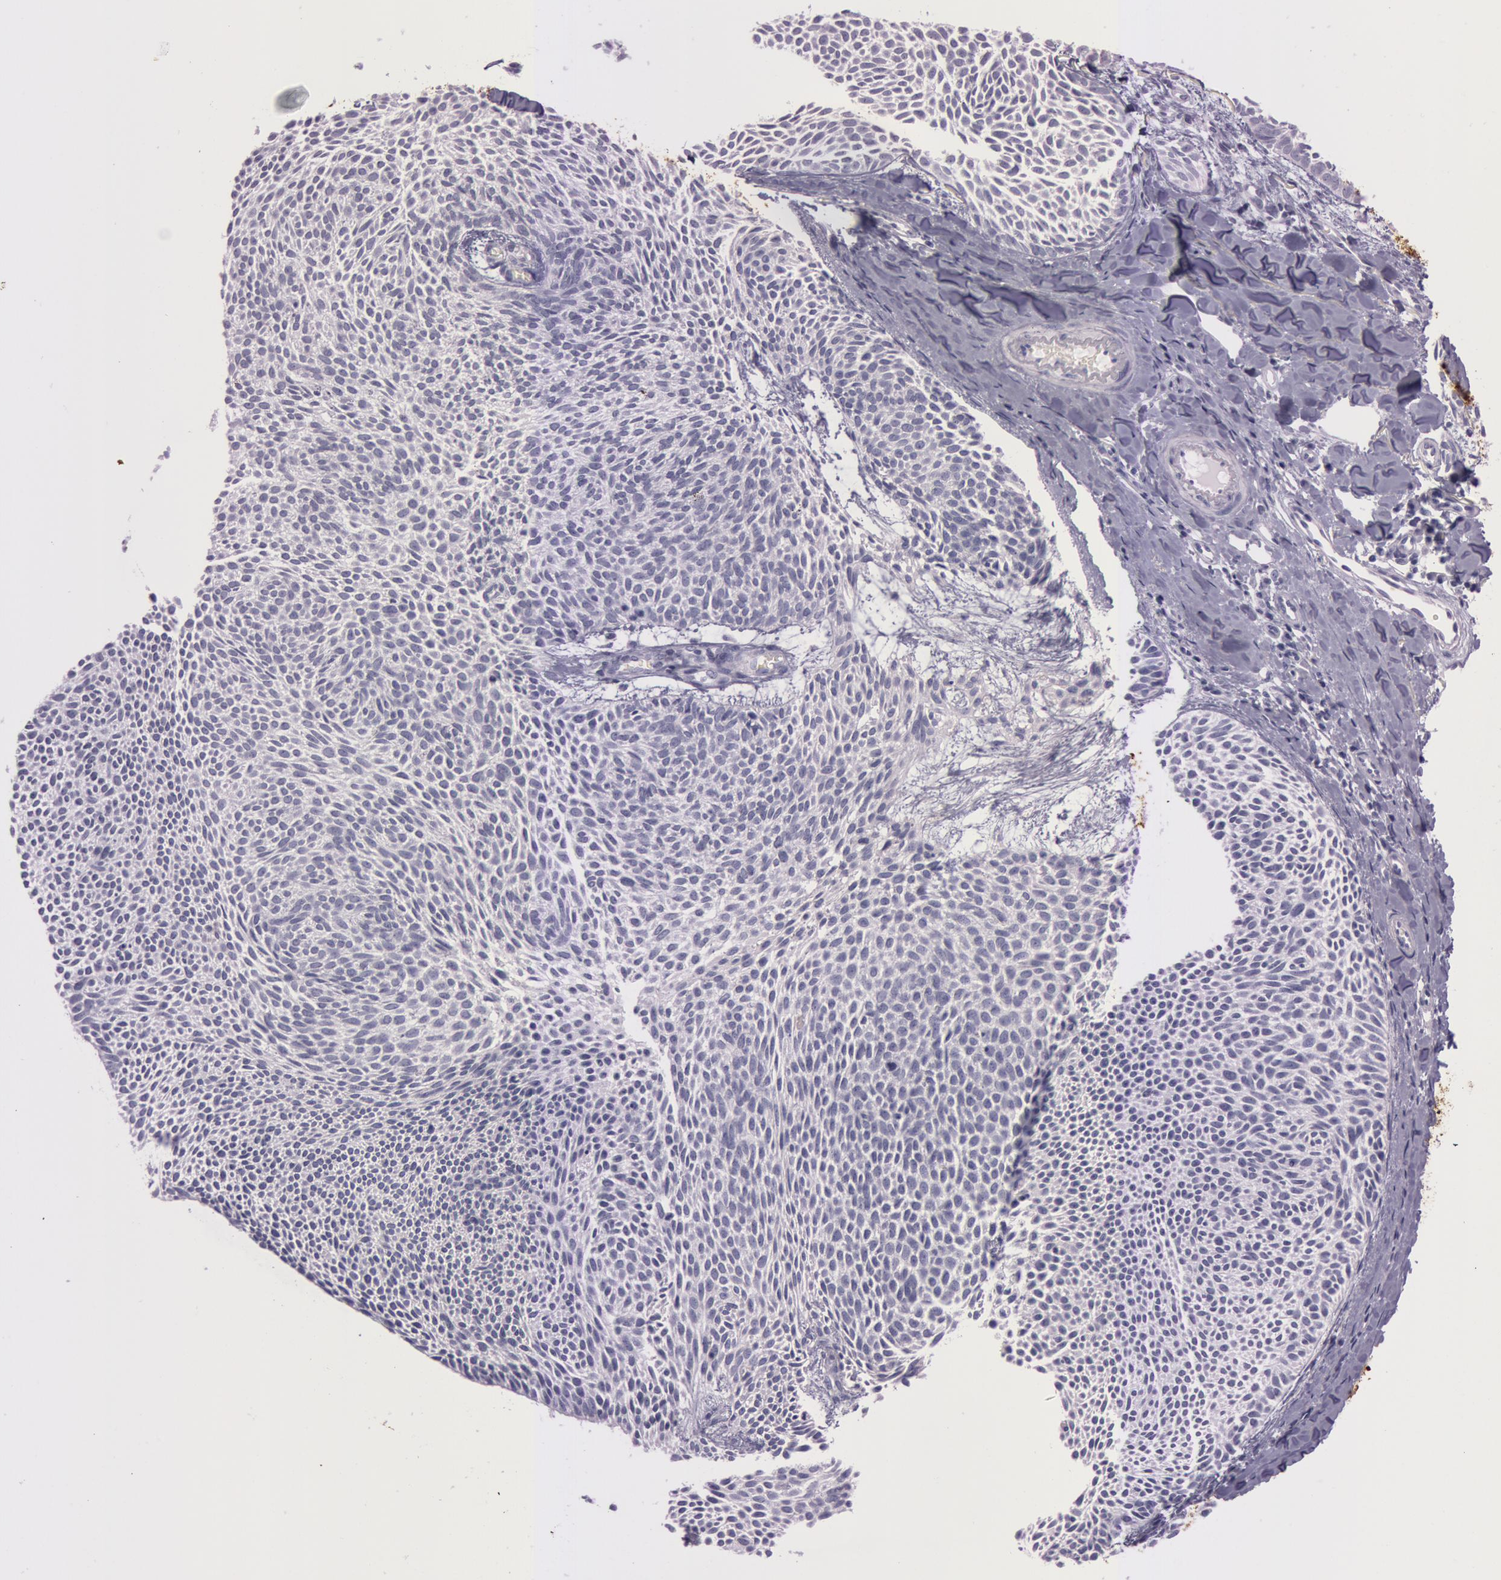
{"staining": {"intensity": "negative", "quantity": "none", "location": "none"}, "tissue": "skin cancer", "cell_type": "Tumor cells", "image_type": "cancer", "snomed": [{"axis": "morphology", "description": "Basal cell carcinoma"}, {"axis": "topography", "description": "Skin"}], "caption": "This is a image of IHC staining of skin basal cell carcinoma, which shows no staining in tumor cells. (Stains: DAB IHC with hematoxylin counter stain, Microscopy: brightfield microscopy at high magnification).", "gene": "S100A7", "patient": {"sex": "male", "age": 84}}